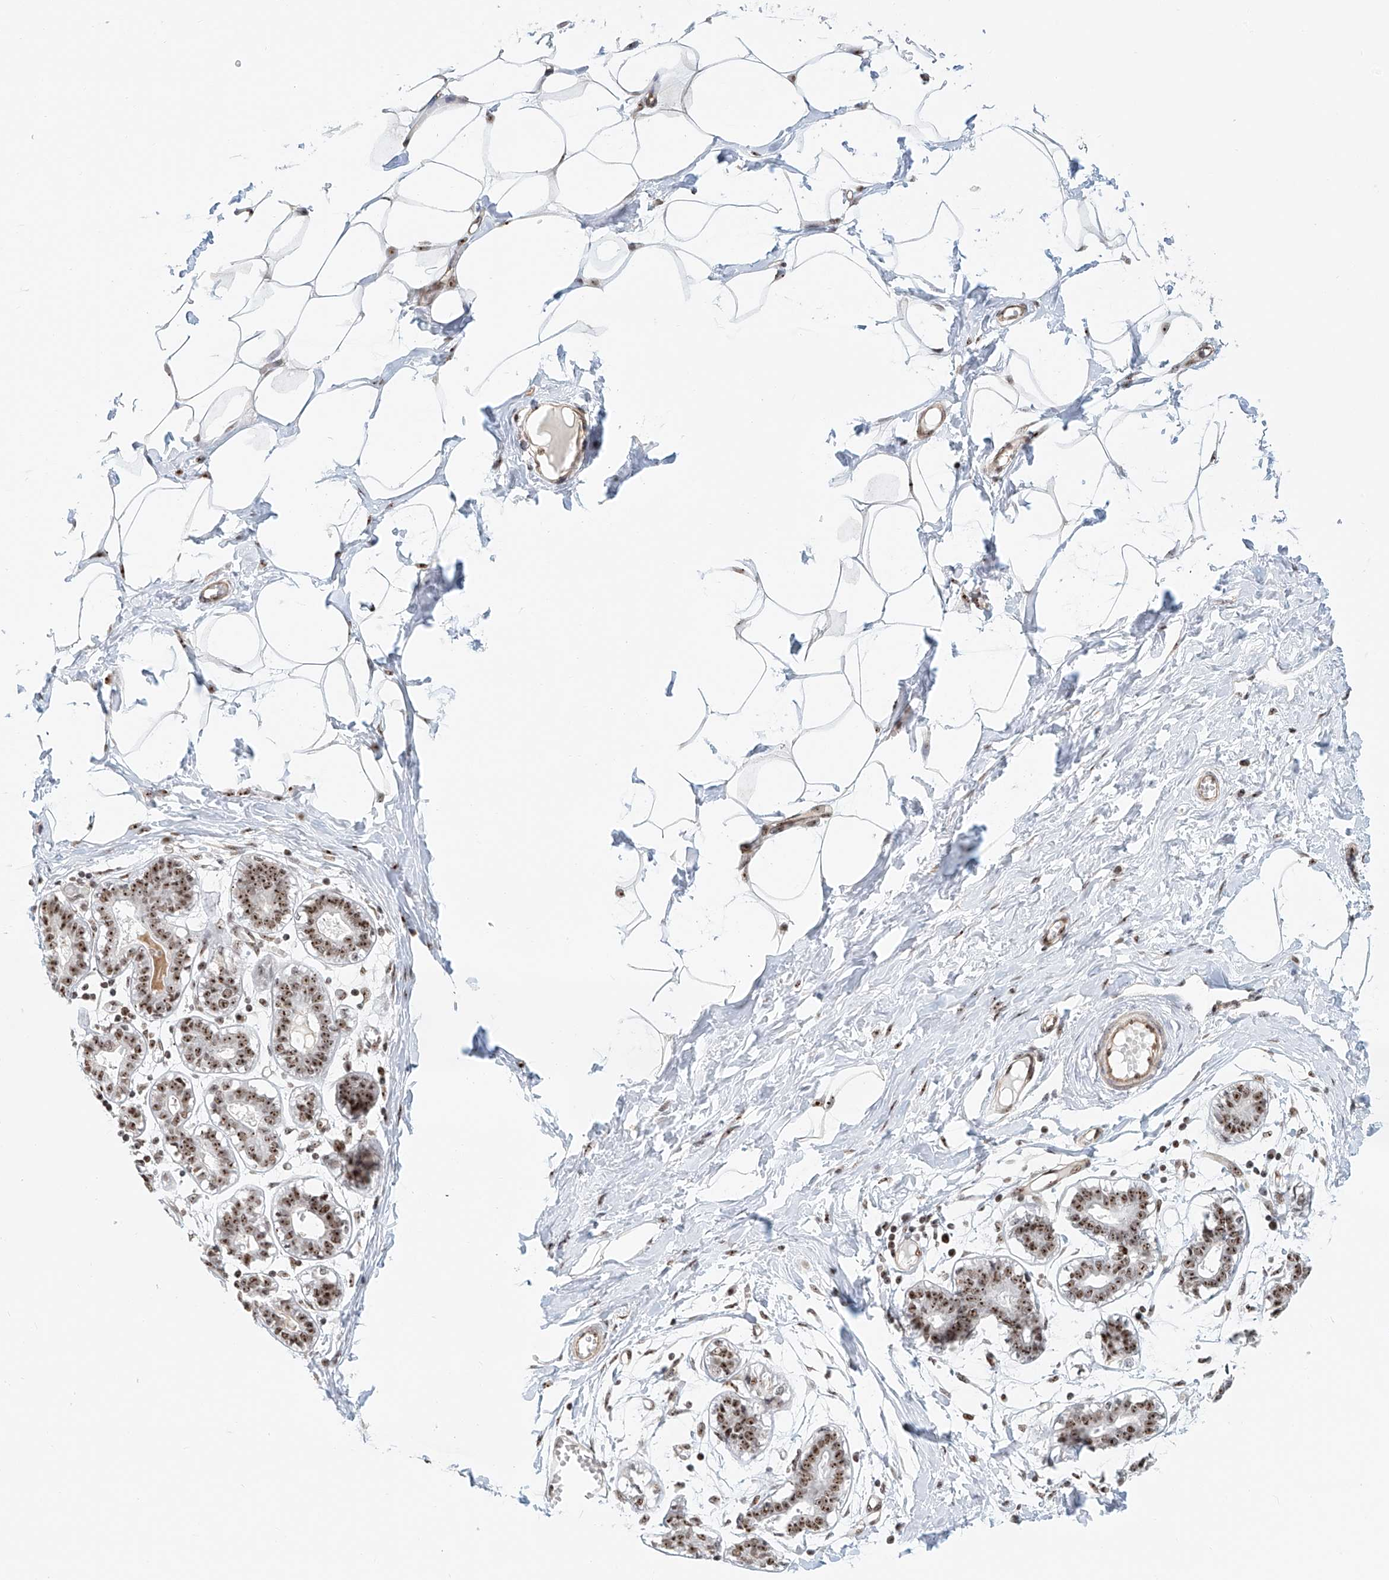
{"staining": {"intensity": "moderate", "quantity": ">75%", "location": "nuclear"}, "tissue": "breast", "cell_type": "Adipocytes", "image_type": "normal", "snomed": [{"axis": "morphology", "description": "Normal tissue, NOS"}, {"axis": "topography", "description": "Breast"}], "caption": "This is a micrograph of immunohistochemistry staining of normal breast, which shows moderate positivity in the nuclear of adipocytes.", "gene": "PRUNE2", "patient": {"sex": "female", "age": 27}}